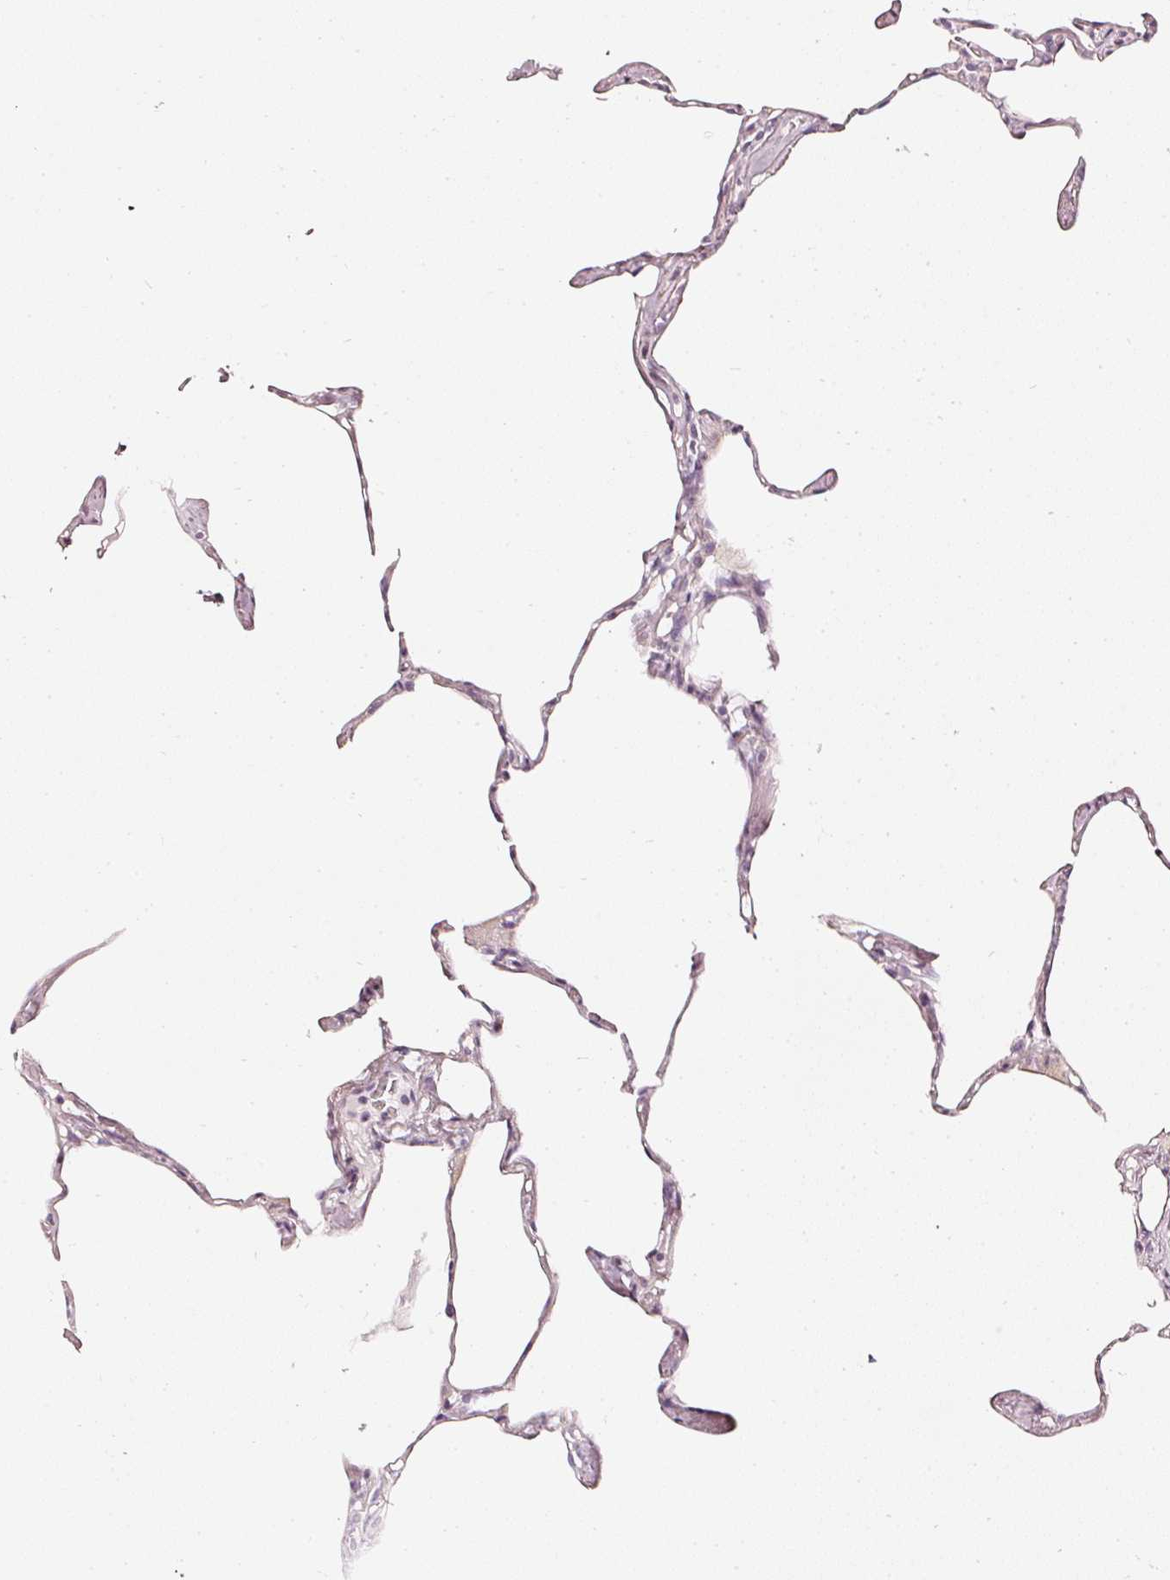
{"staining": {"intensity": "weak", "quantity": "25%-75%", "location": "cytoplasmic/membranous"}, "tissue": "lung", "cell_type": "Alveolar cells", "image_type": "normal", "snomed": [{"axis": "morphology", "description": "Normal tissue, NOS"}, {"axis": "topography", "description": "Lung"}], "caption": "This photomicrograph shows normal lung stained with IHC to label a protein in brown. The cytoplasmic/membranous of alveolar cells show weak positivity for the protein. Nuclei are counter-stained blue.", "gene": "CNP", "patient": {"sex": "male", "age": 65}}